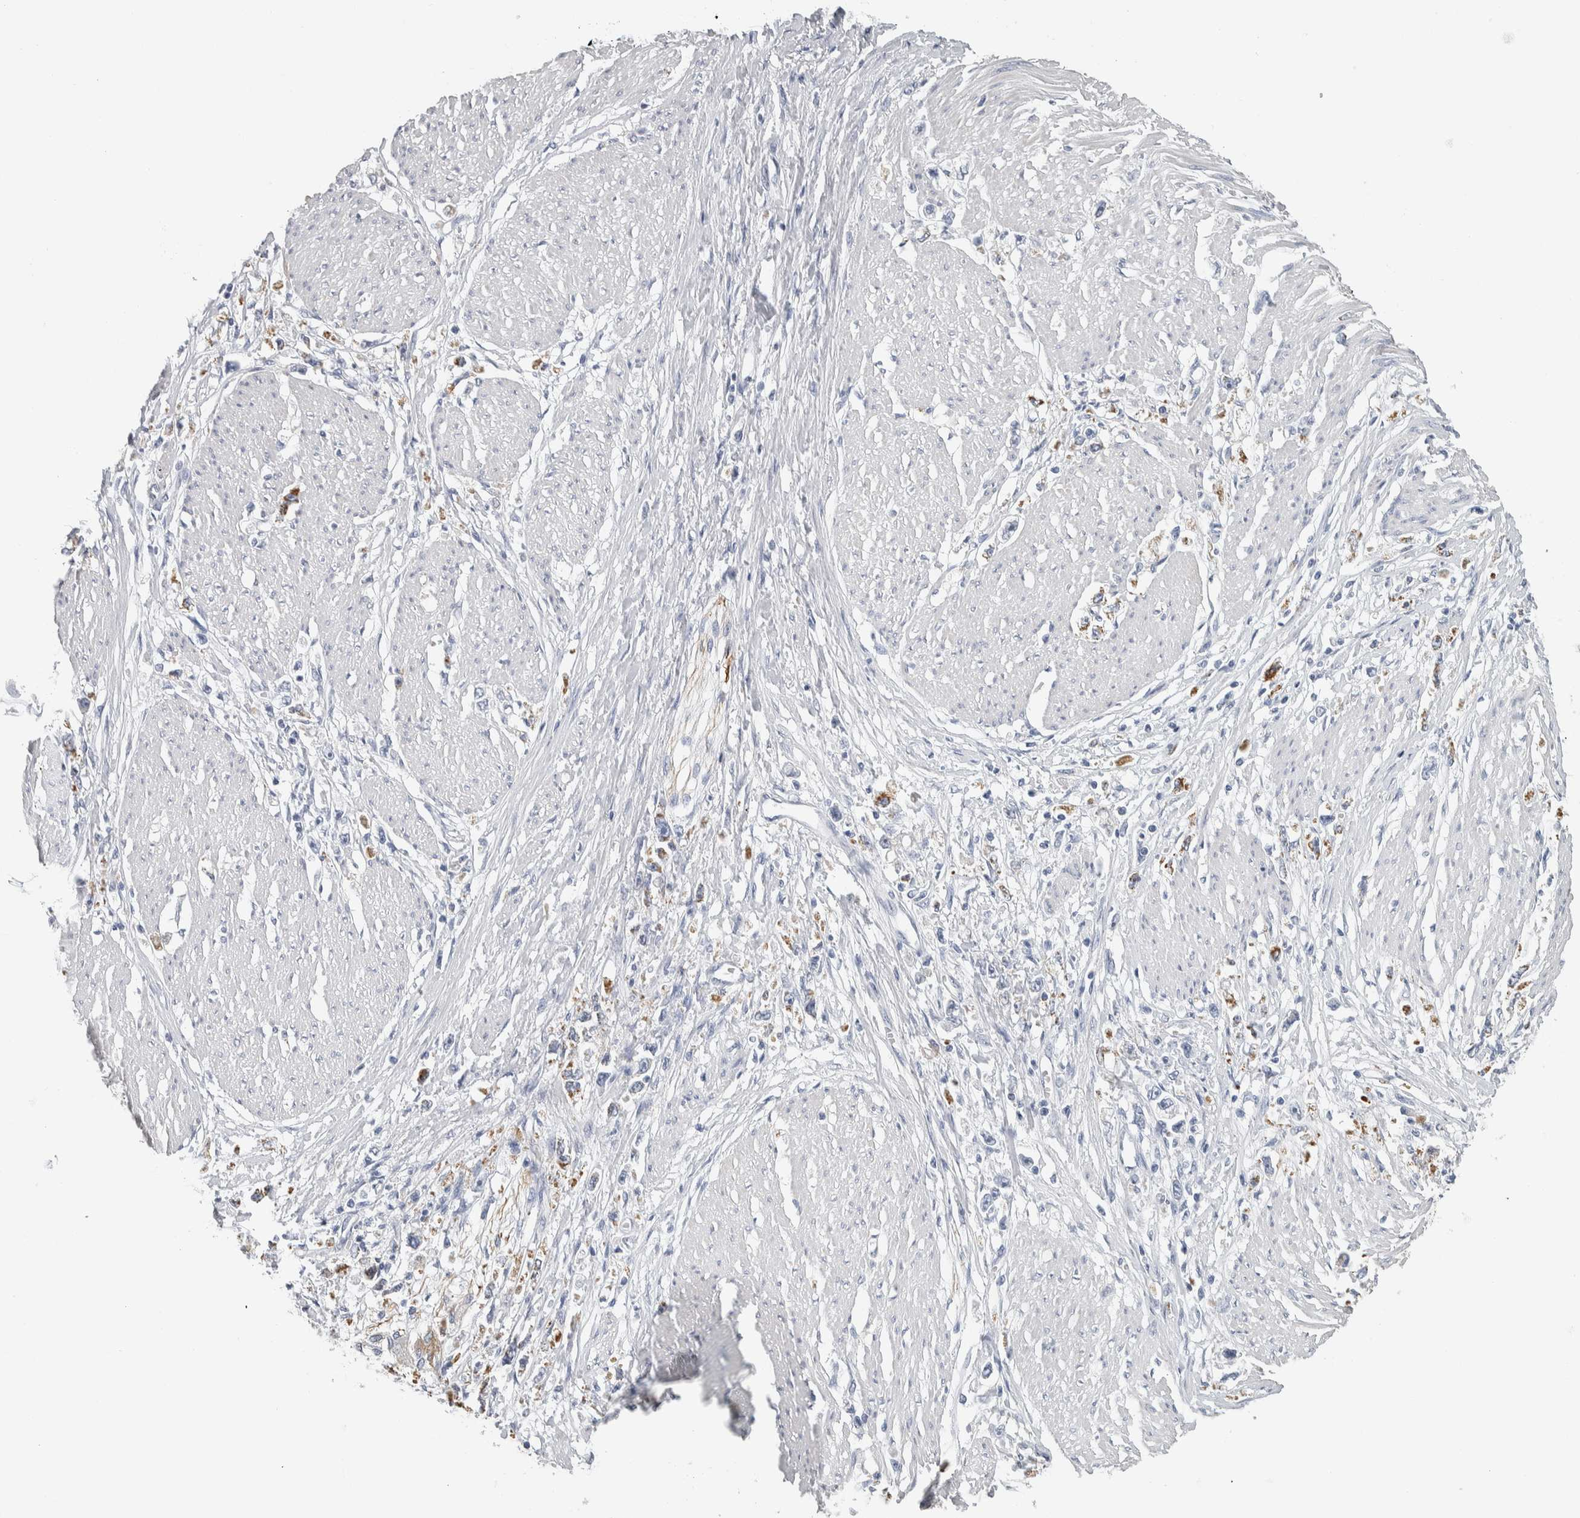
{"staining": {"intensity": "negative", "quantity": "none", "location": "none"}, "tissue": "stomach cancer", "cell_type": "Tumor cells", "image_type": "cancer", "snomed": [{"axis": "morphology", "description": "Adenocarcinoma, NOS"}, {"axis": "topography", "description": "Stomach"}], "caption": "Immunohistochemical staining of human stomach adenocarcinoma demonstrates no significant expression in tumor cells.", "gene": "NEFM", "patient": {"sex": "female", "age": 59}}